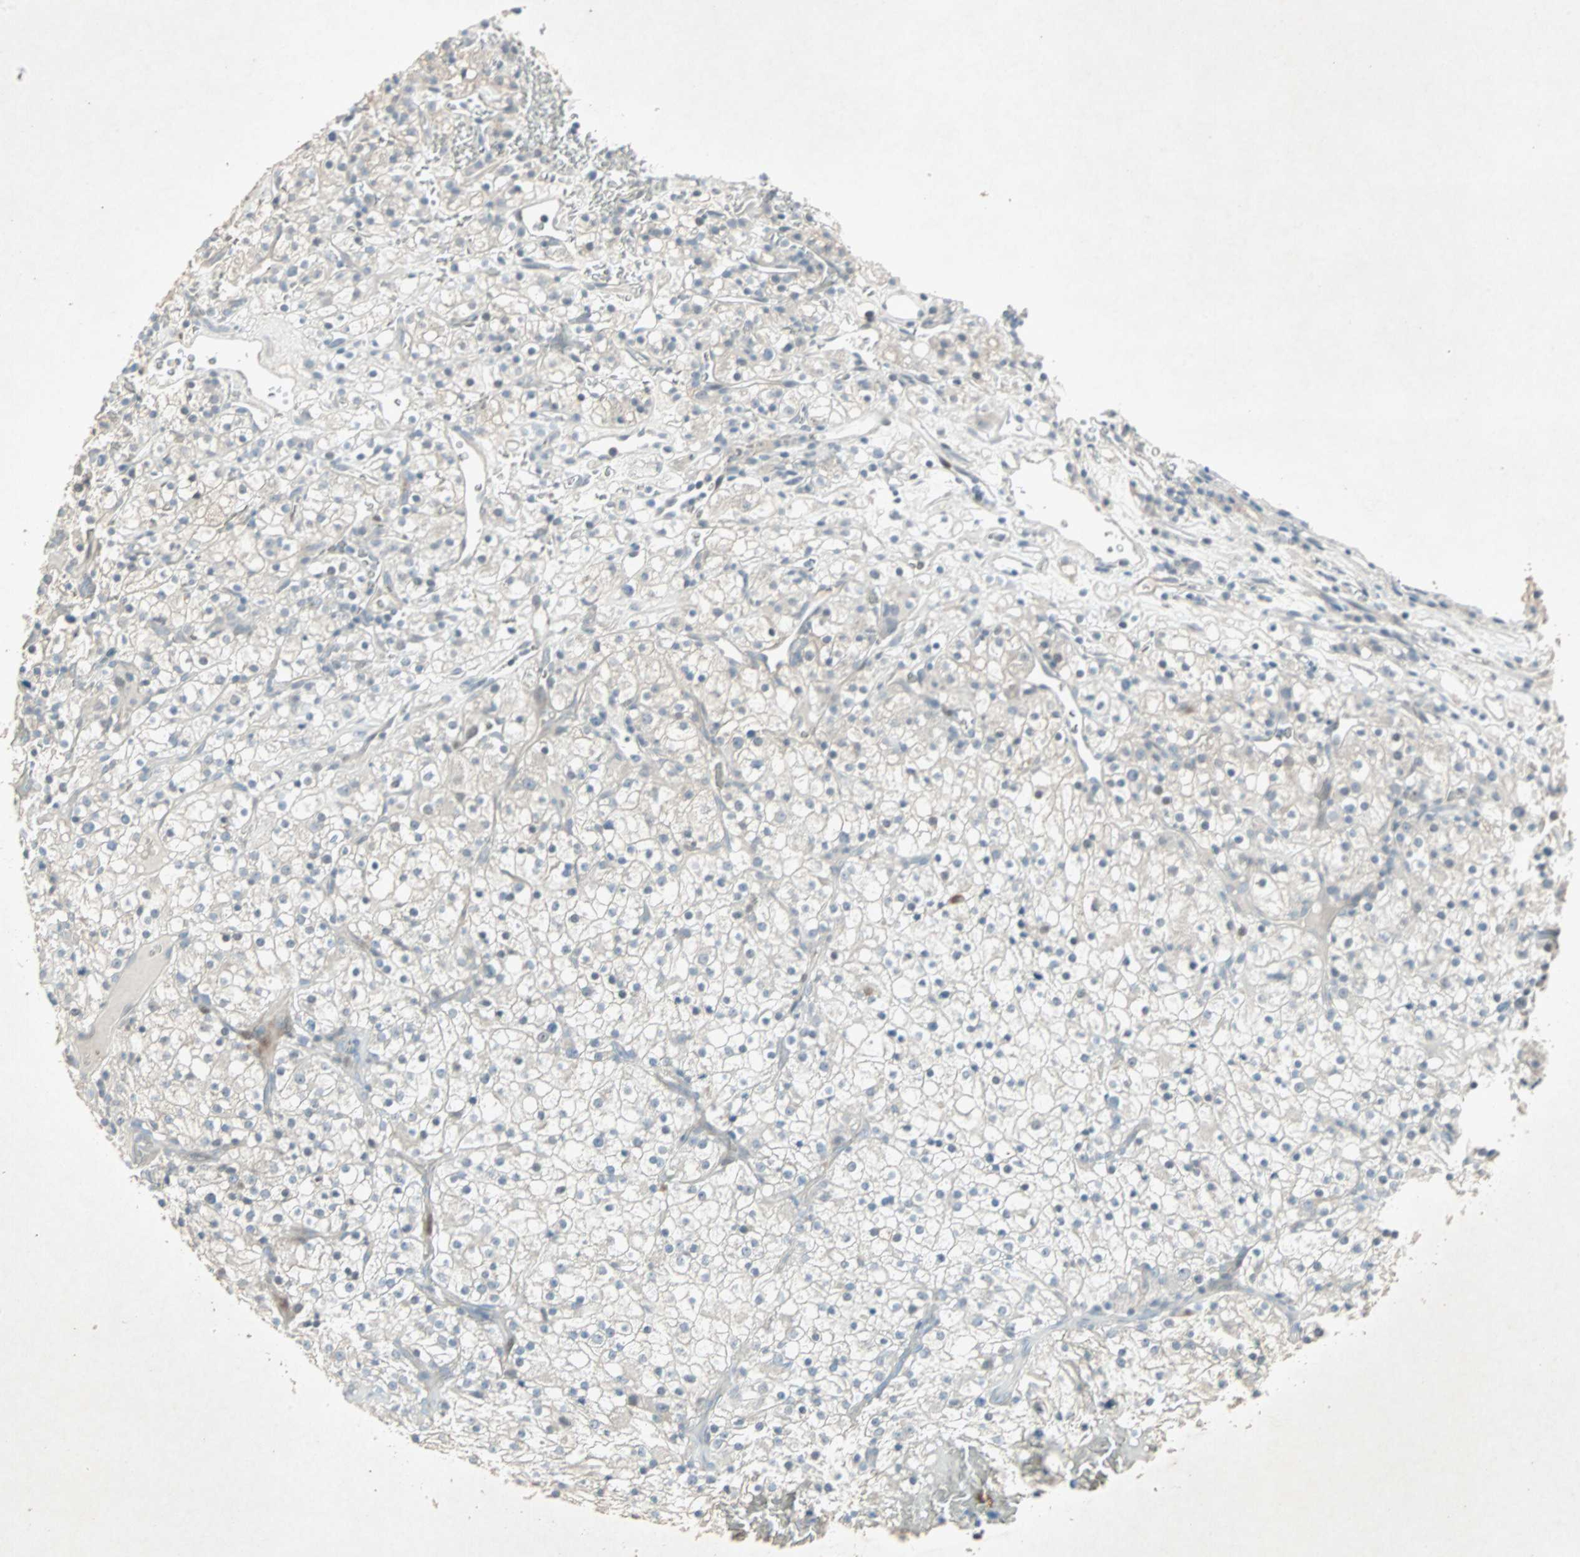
{"staining": {"intensity": "negative", "quantity": "none", "location": "none"}, "tissue": "renal cancer", "cell_type": "Tumor cells", "image_type": "cancer", "snomed": [{"axis": "morphology", "description": "Normal tissue, NOS"}, {"axis": "morphology", "description": "Adenocarcinoma, NOS"}, {"axis": "topography", "description": "Kidney"}], "caption": "This is a photomicrograph of immunohistochemistry staining of adenocarcinoma (renal), which shows no staining in tumor cells.", "gene": "LANCL3", "patient": {"sex": "female", "age": 72}}